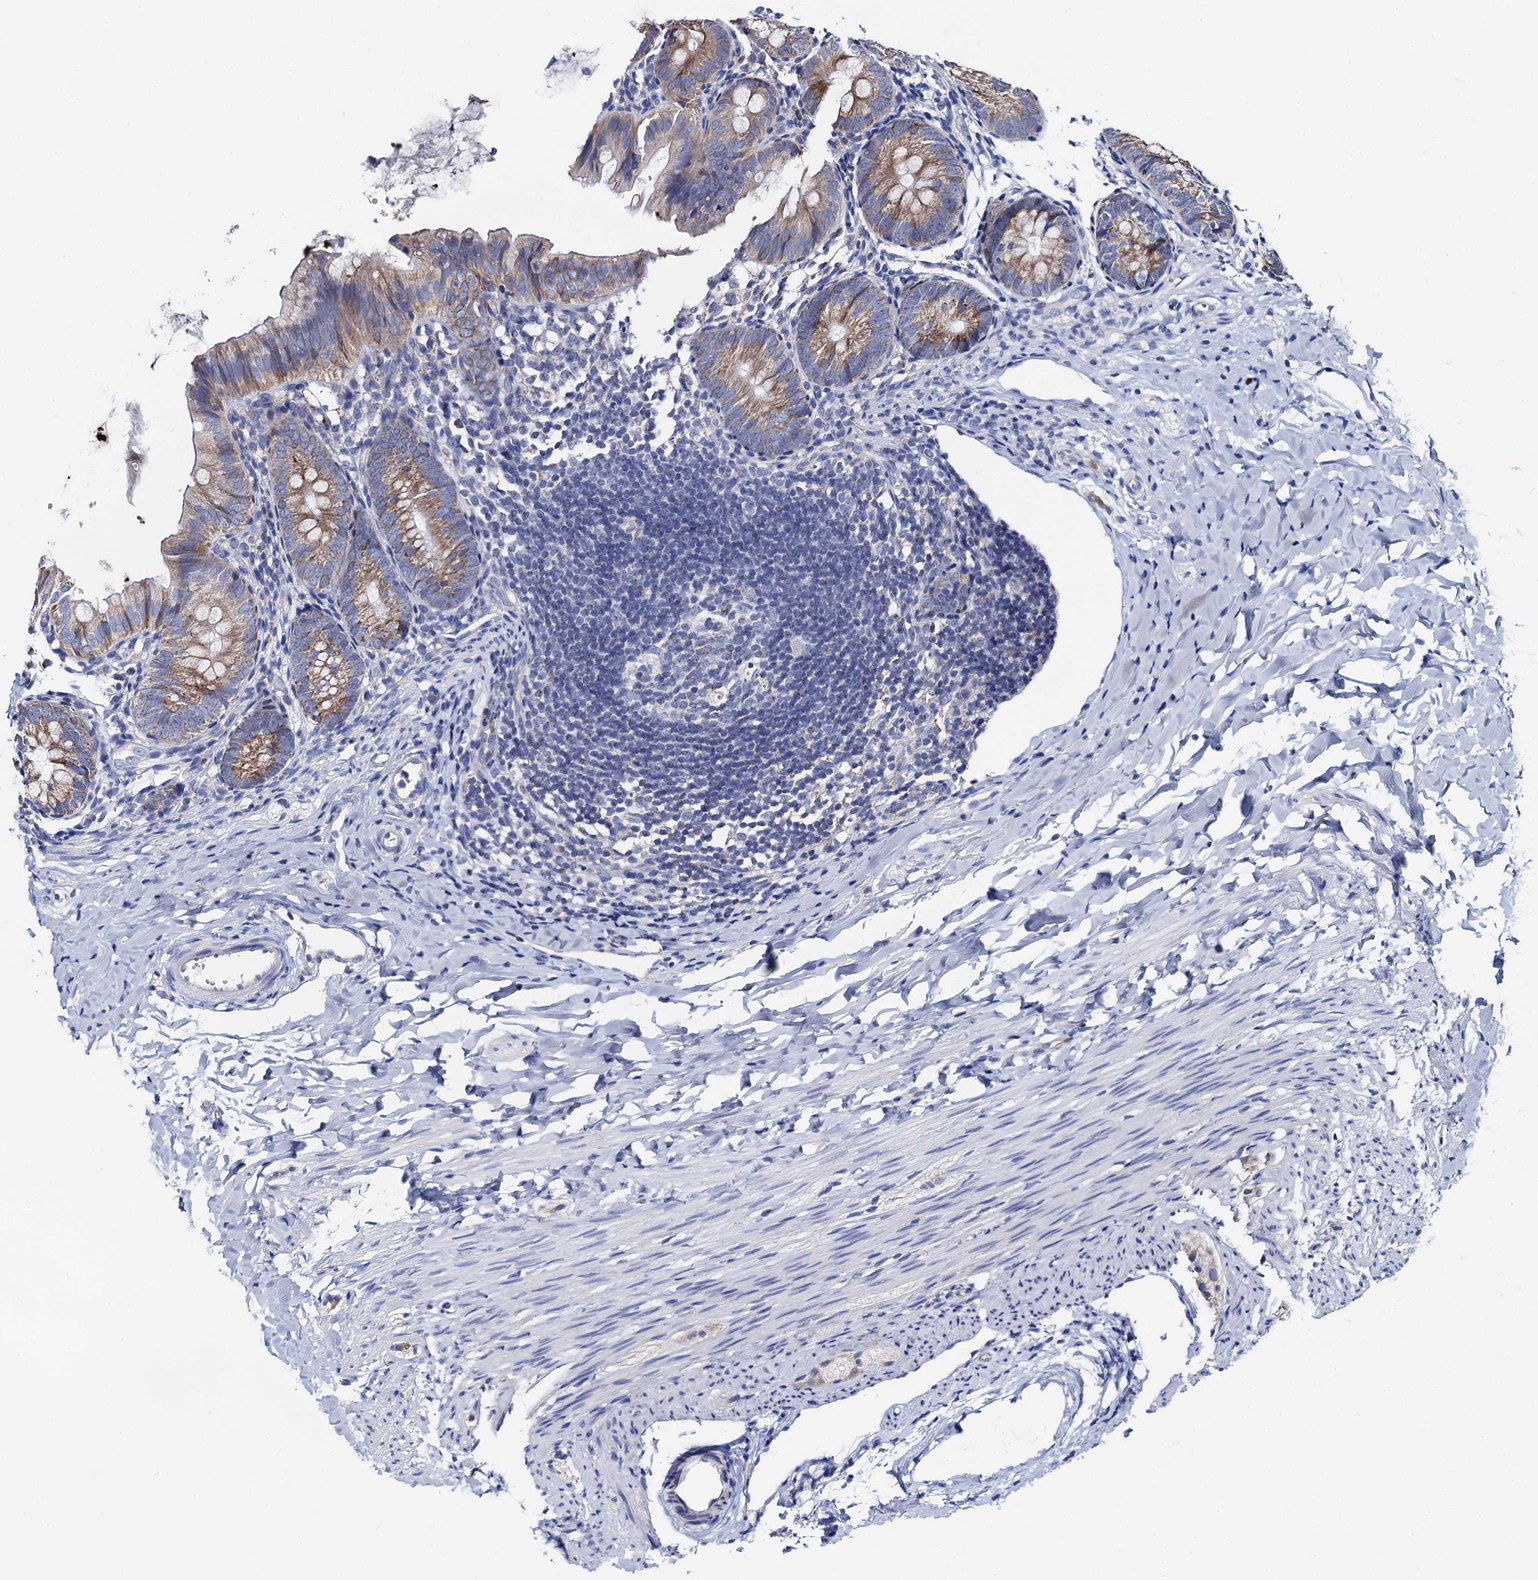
{"staining": {"intensity": "moderate", "quantity": ">75%", "location": "cytoplasmic/membranous"}, "tissue": "appendix", "cell_type": "Glandular cells", "image_type": "normal", "snomed": [{"axis": "morphology", "description": "Normal tissue, NOS"}, {"axis": "topography", "description": "Appendix"}], "caption": "Immunohistochemistry (IHC) of normal appendix reveals medium levels of moderate cytoplasmic/membranous positivity in approximately >75% of glandular cells. The staining was performed using DAB to visualize the protein expression in brown, while the nuclei were stained in blue with hematoxylin (Magnification: 20x).", "gene": "ACADSB", "patient": {"sex": "male", "age": 1}}